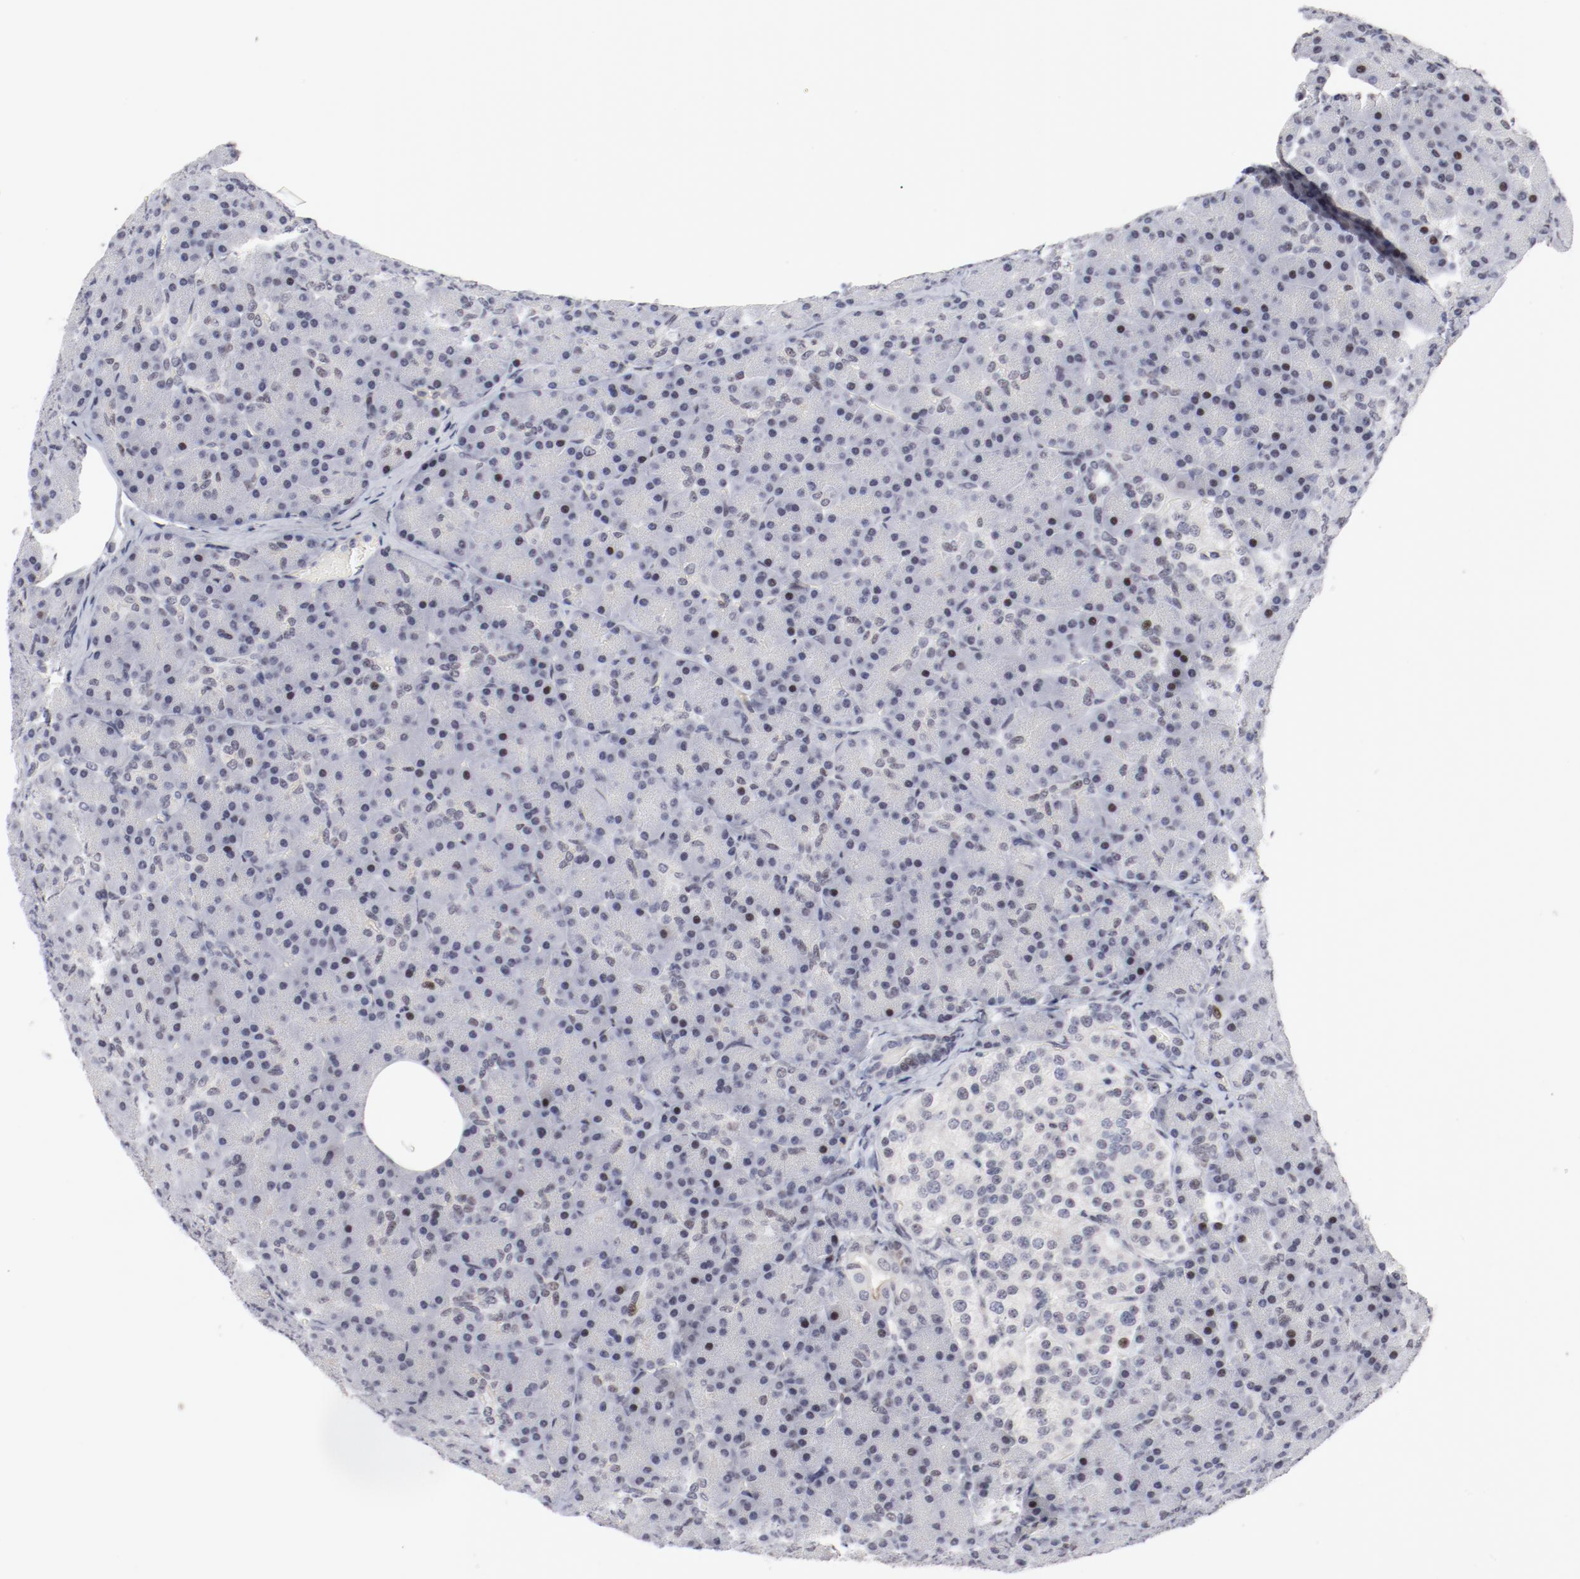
{"staining": {"intensity": "negative", "quantity": "none", "location": "none"}, "tissue": "pancreas", "cell_type": "Exocrine glandular cells", "image_type": "normal", "snomed": [{"axis": "morphology", "description": "Normal tissue, NOS"}, {"axis": "topography", "description": "Pancreas"}], "caption": "A photomicrograph of human pancreas is negative for staining in exocrine glandular cells. The staining was performed using DAB (3,3'-diaminobenzidine) to visualize the protein expression in brown, while the nuclei were stained in blue with hematoxylin (Magnification: 20x).", "gene": "FSCB", "patient": {"sex": "female", "age": 43}}